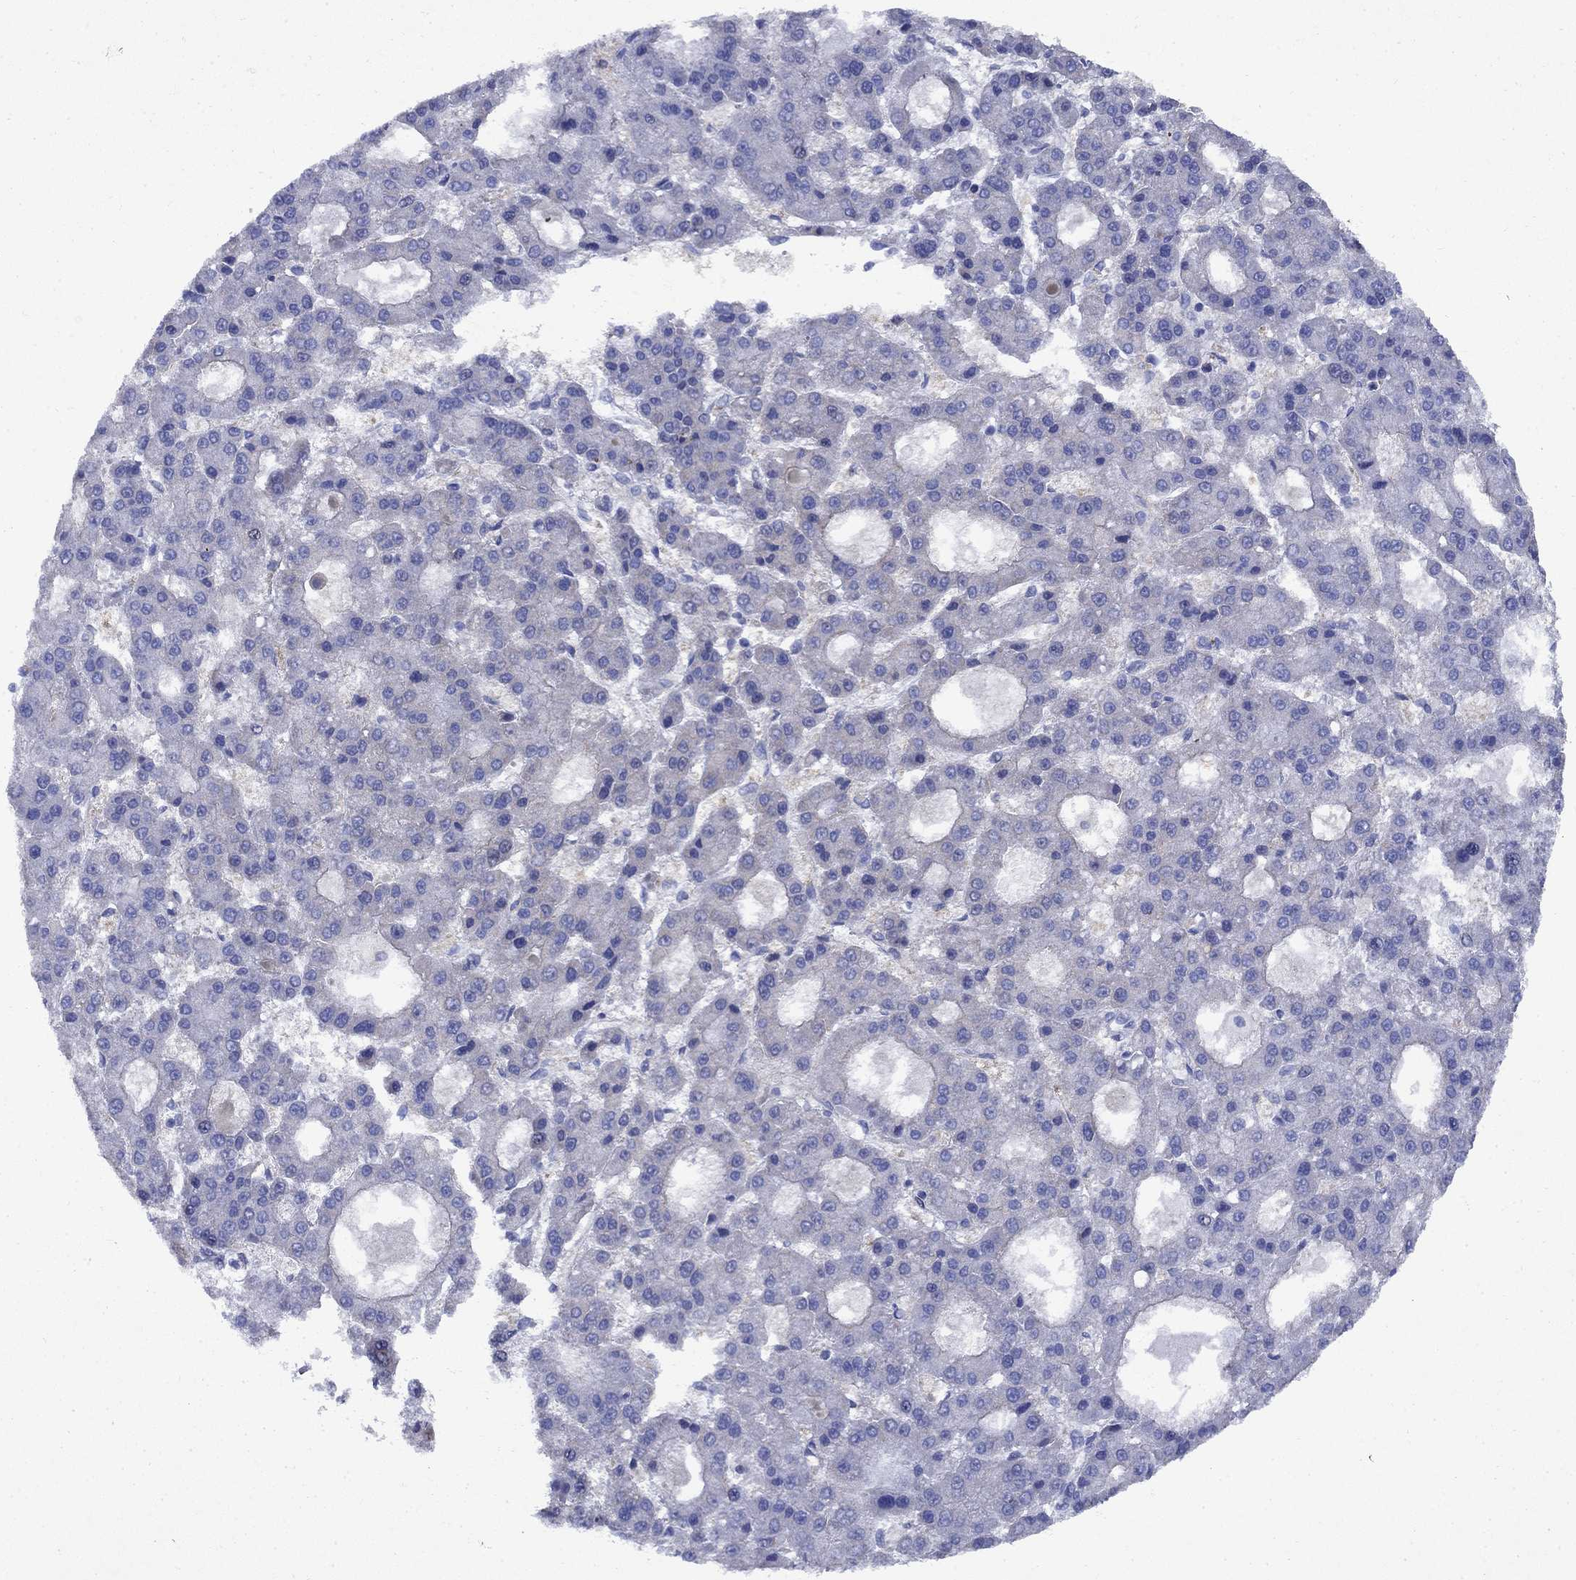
{"staining": {"intensity": "negative", "quantity": "none", "location": "none"}, "tissue": "liver cancer", "cell_type": "Tumor cells", "image_type": "cancer", "snomed": [{"axis": "morphology", "description": "Carcinoma, Hepatocellular, NOS"}, {"axis": "topography", "description": "Liver"}], "caption": "There is no significant expression in tumor cells of liver hepatocellular carcinoma.", "gene": "STAB2", "patient": {"sex": "male", "age": 70}}